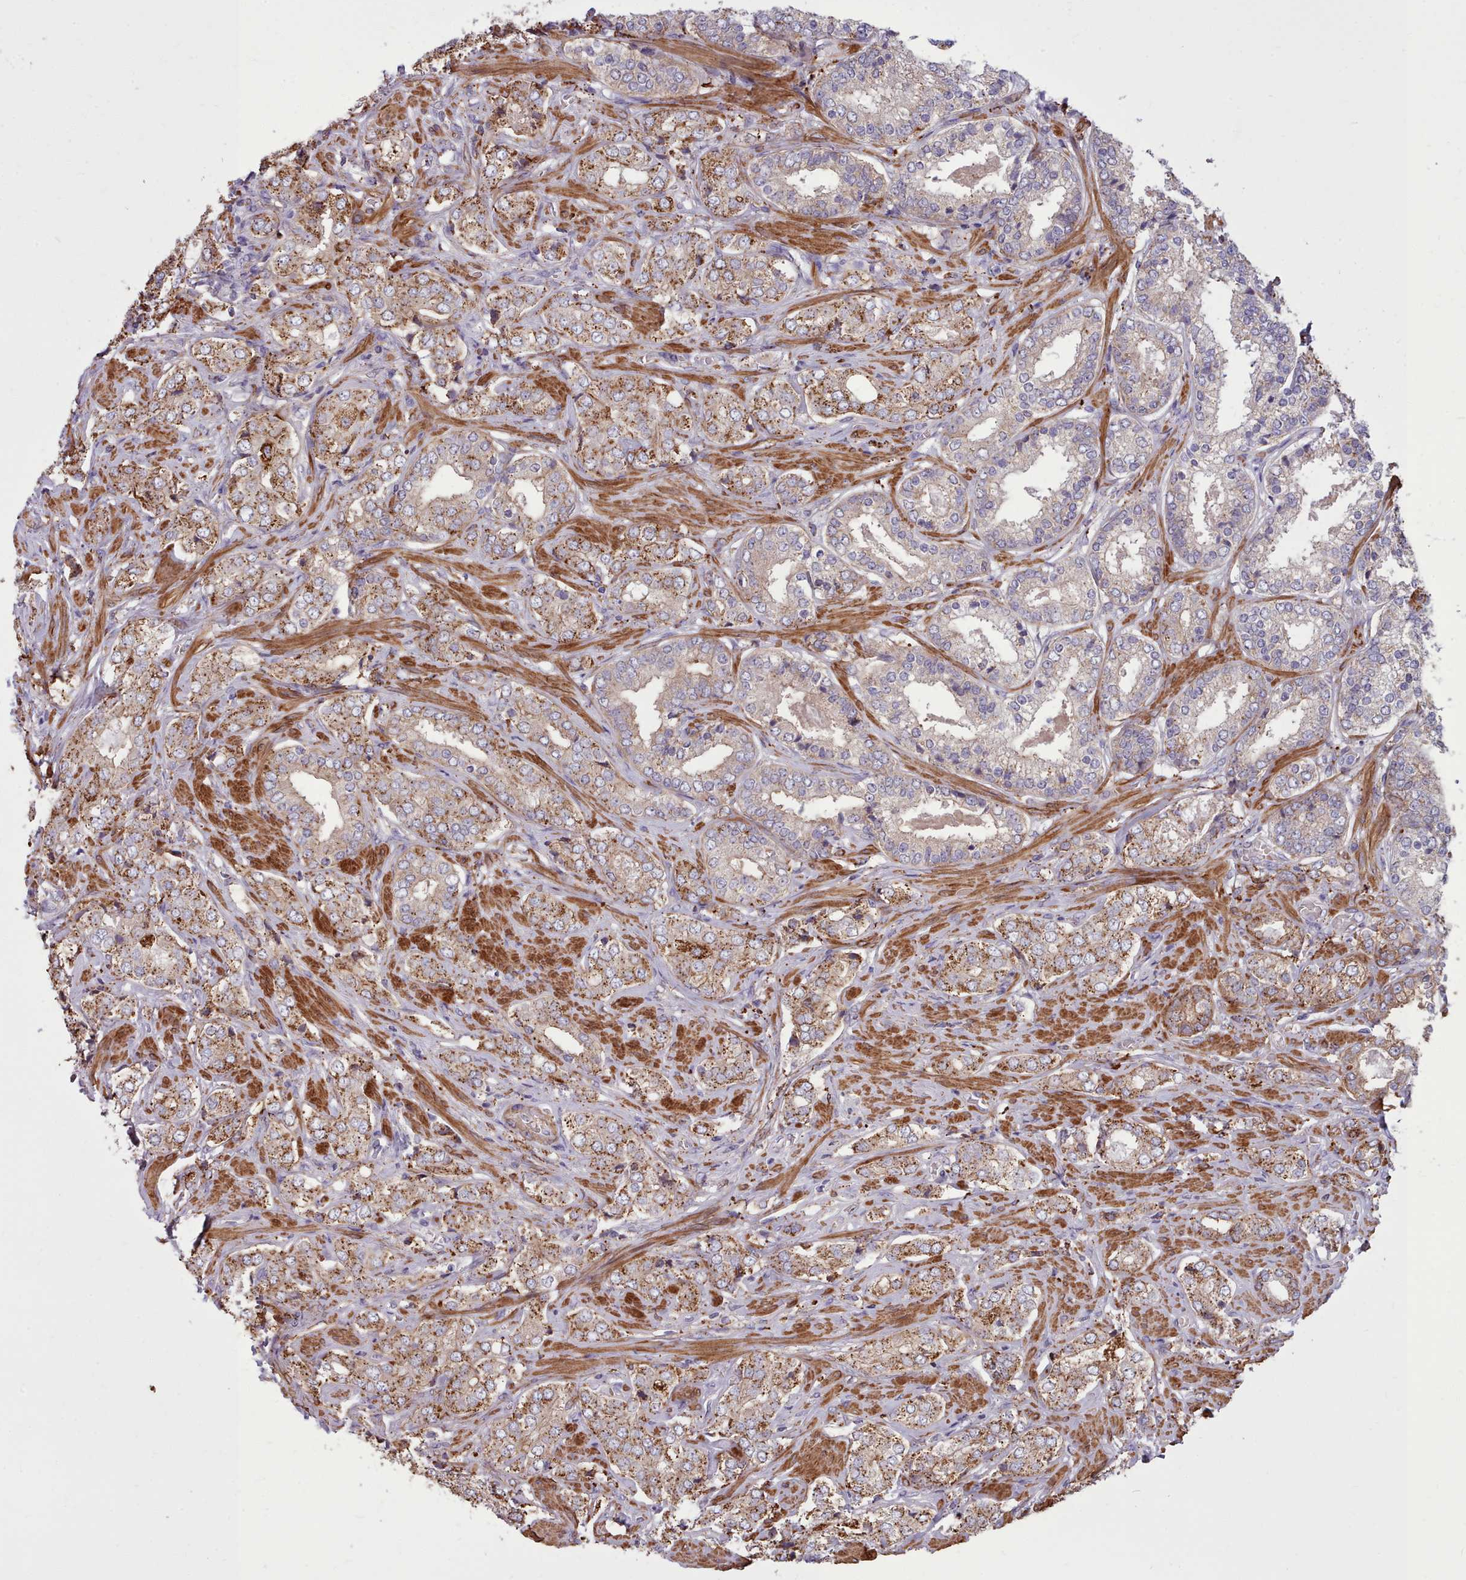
{"staining": {"intensity": "moderate", "quantity": ">75%", "location": "cytoplasmic/membranous"}, "tissue": "prostate cancer", "cell_type": "Tumor cells", "image_type": "cancer", "snomed": [{"axis": "morphology", "description": "Adenocarcinoma, High grade"}, {"axis": "topography", "description": "Prostate"}], "caption": "Protein positivity by immunohistochemistry (IHC) demonstrates moderate cytoplasmic/membranous positivity in approximately >75% of tumor cells in prostate cancer. (Stains: DAB (3,3'-diaminobenzidine) in brown, nuclei in blue, Microscopy: brightfield microscopy at high magnification).", "gene": "PACSIN3", "patient": {"sex": "male", "age": 71}}